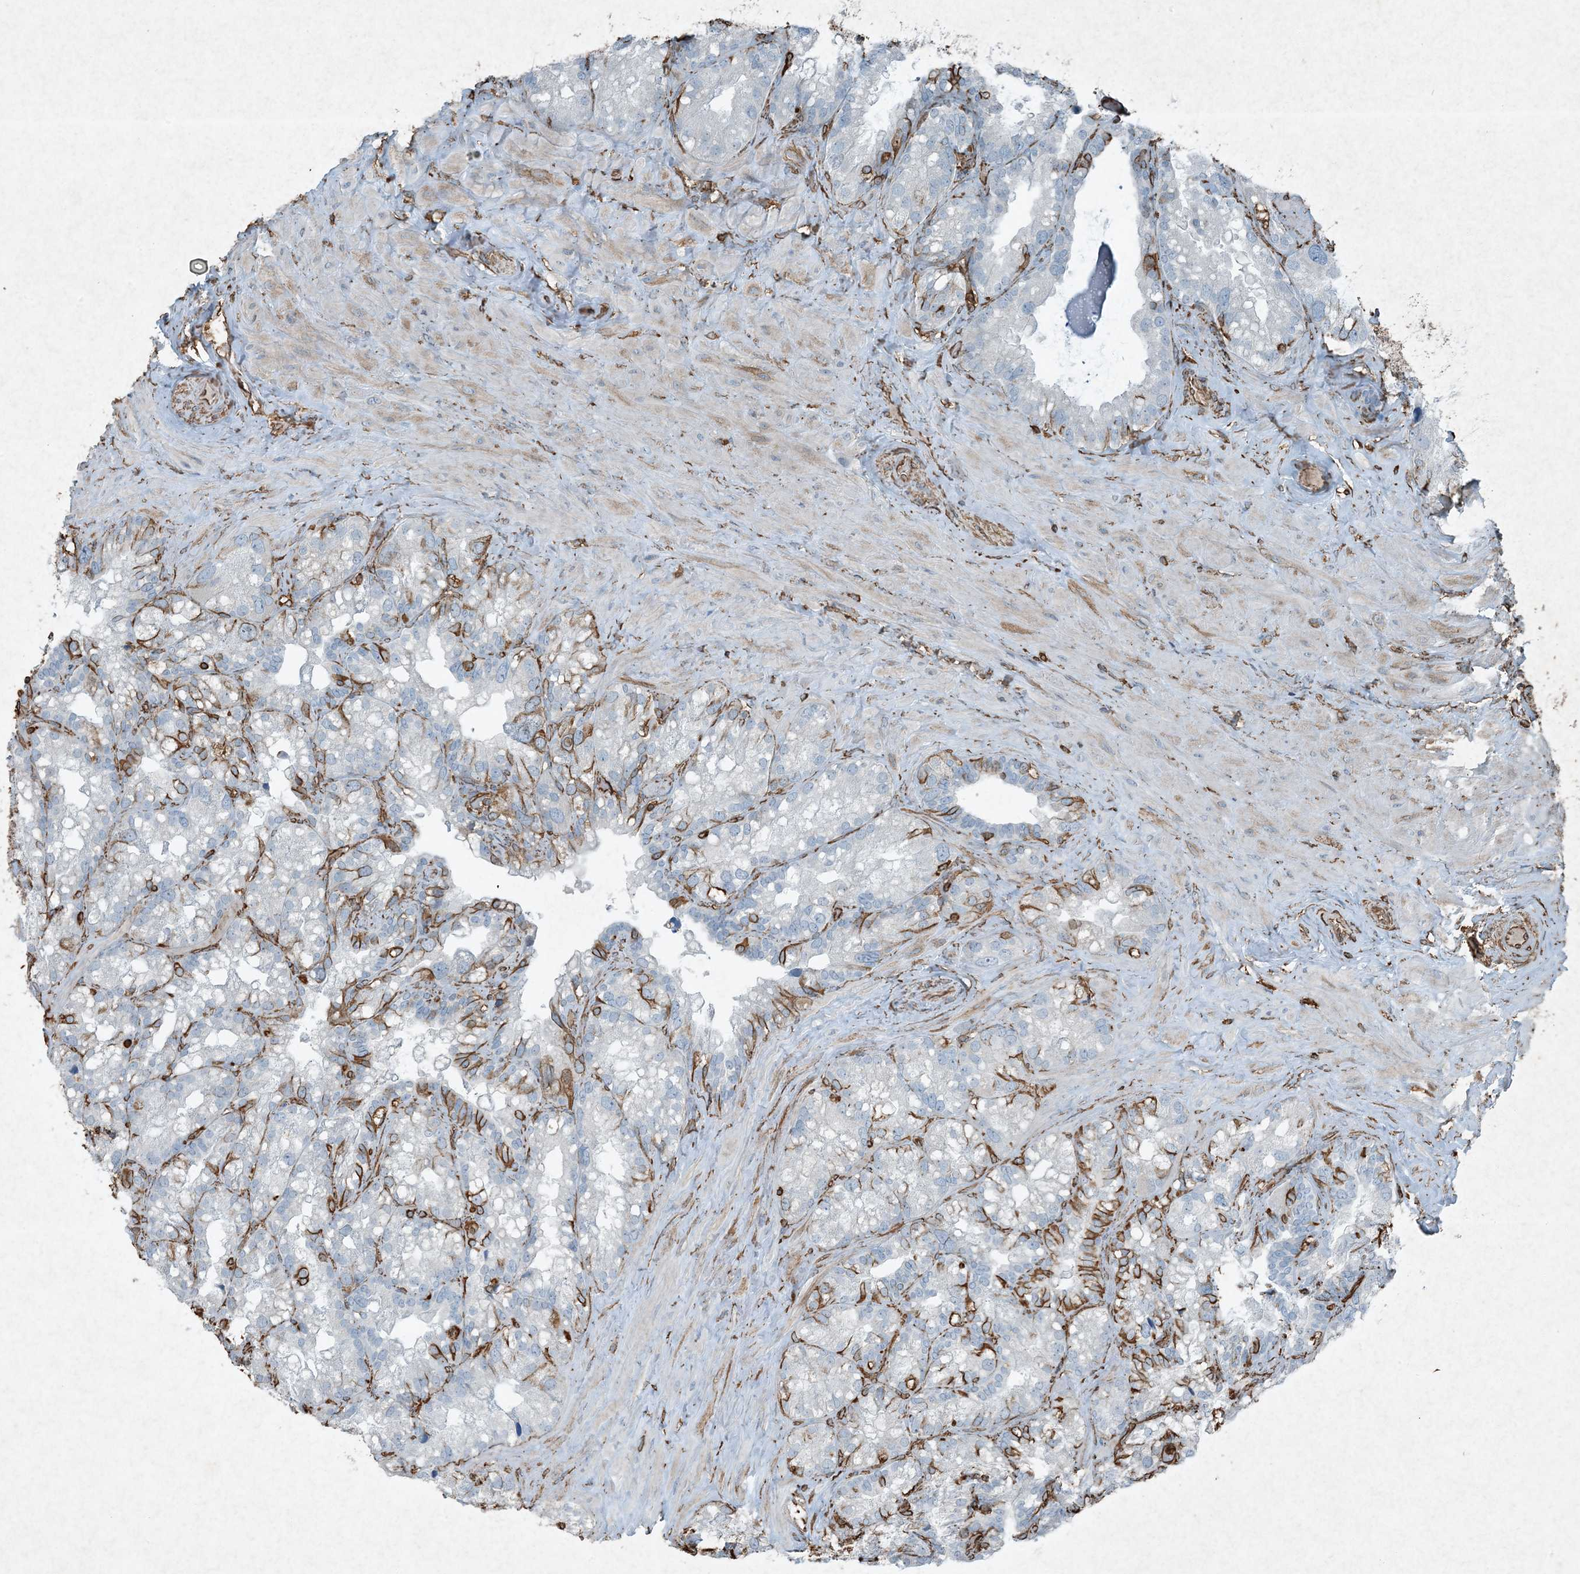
{"staining": {"intensity": "negative", "quantity": "none", "location": "none"}, "tissue": "seminal vesicle", "cell_type": "Glandular cells", "image_type": "normal", "snomed": [{"axis": "morphology", "description": "Normal tissue, NOS"}, {"axis": "topography", "description": "Prostate"}, {"axis": "topography", "description": "Seminal veicle"}], "caption": "Seminal vesicle was stained to show a protein in brown. There is no significant positivity in glandular cells. (DAB (3,3'-diaminobenzidine) IHC visualized using brightfield microscopy, high magnification).", "gene": "RYK", "patient": {"sex": "male", "age": 68}}